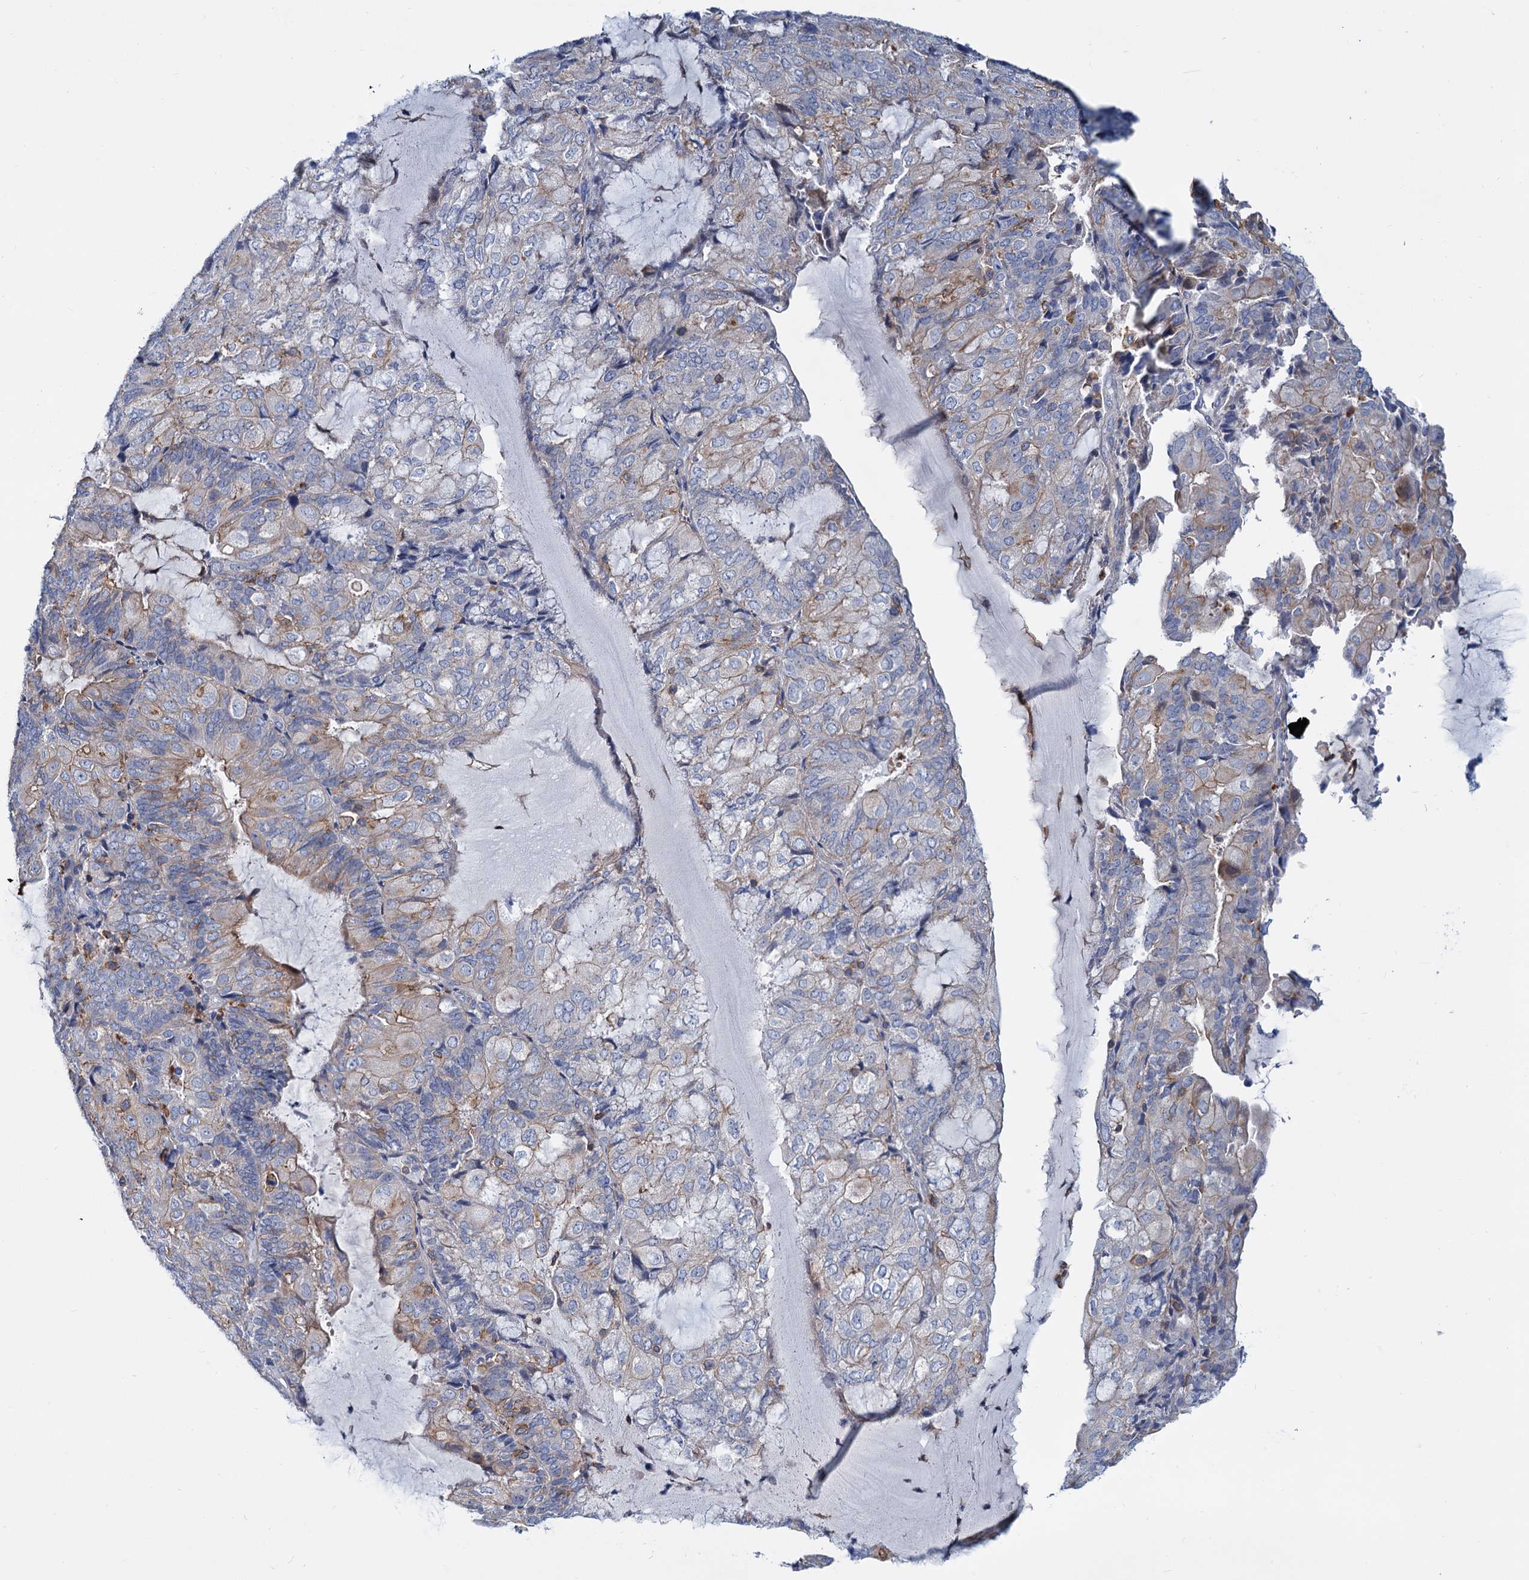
{"staining": {"intensity": "moderate", "quantity": "<25%", "location": "cytoplasmic/membranous"}, "tissue": "endometrial cancer", "cell_type": "Tumor cells", "image_type": "cancer", "snomed": [{"axis": "morphology", "description": "Adenocarcinoma, NOS"}, {"axis": "topography", "description": "Endometrium"}], "caption": "IHC image of endometrial cancer stained for a protein (brown), which displays low levels of moderate cytoplasmic/membranous positivity in about <25% of tumor cells.", "gene": "LRCH4", "patient": {"sex": "female", "age": 81}}